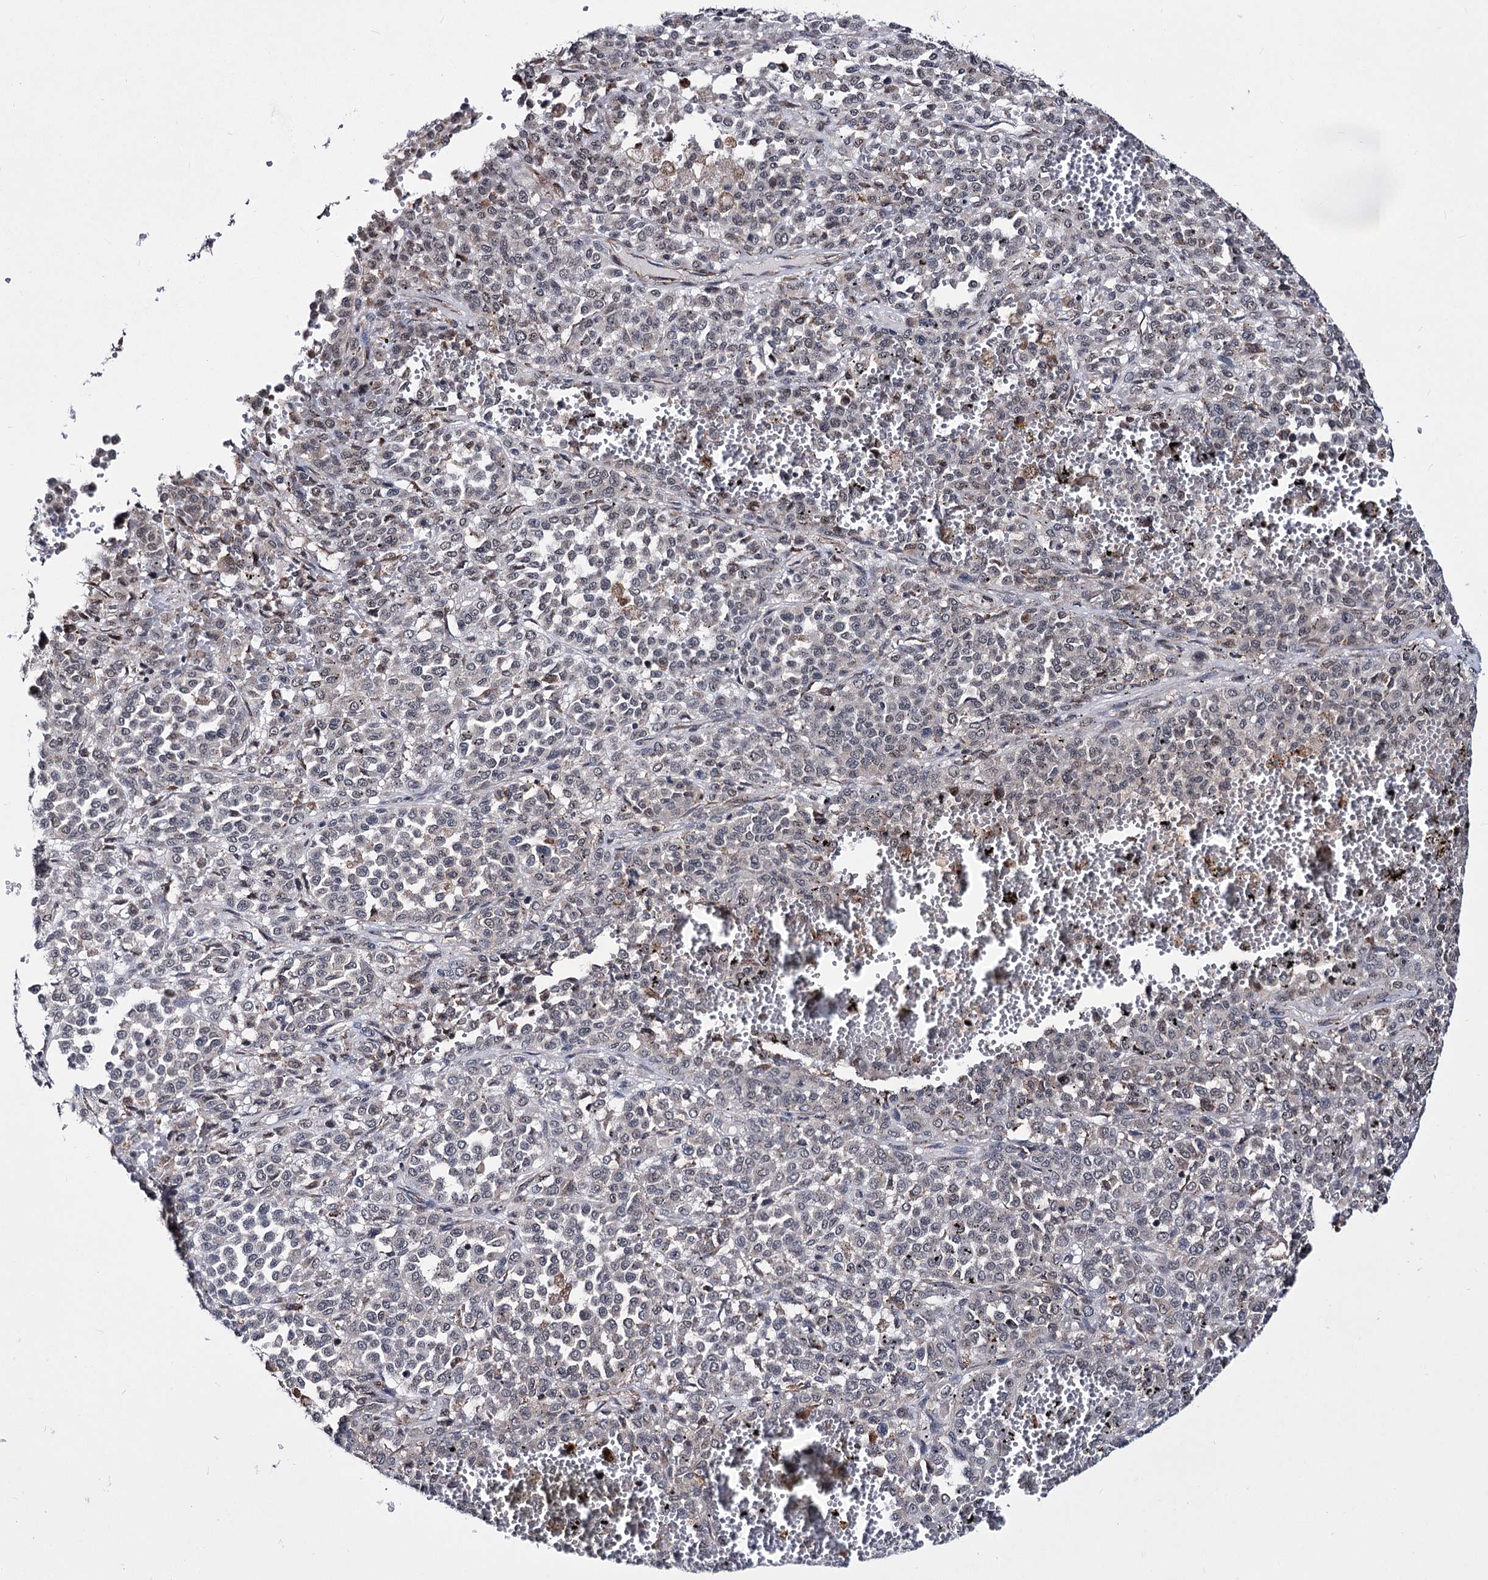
{"staining": {"intensity": "negative", "quantity": "none", "location": "none"}, "tissue": "melanoma", "cell_type": "Tumor cells", "image_type": "cancer", "snomed": [{"axis": "morphology", "description": "Malignant melanoma, Metastatic site"}, {"axis": "topography", "description": "Pancreas"}], "caption": "There is no significant expression in tumor cells of malignant melanoma (metastatic site).", "gene": "PPRC1", "patient": {"sex": "female", "age": 30}}